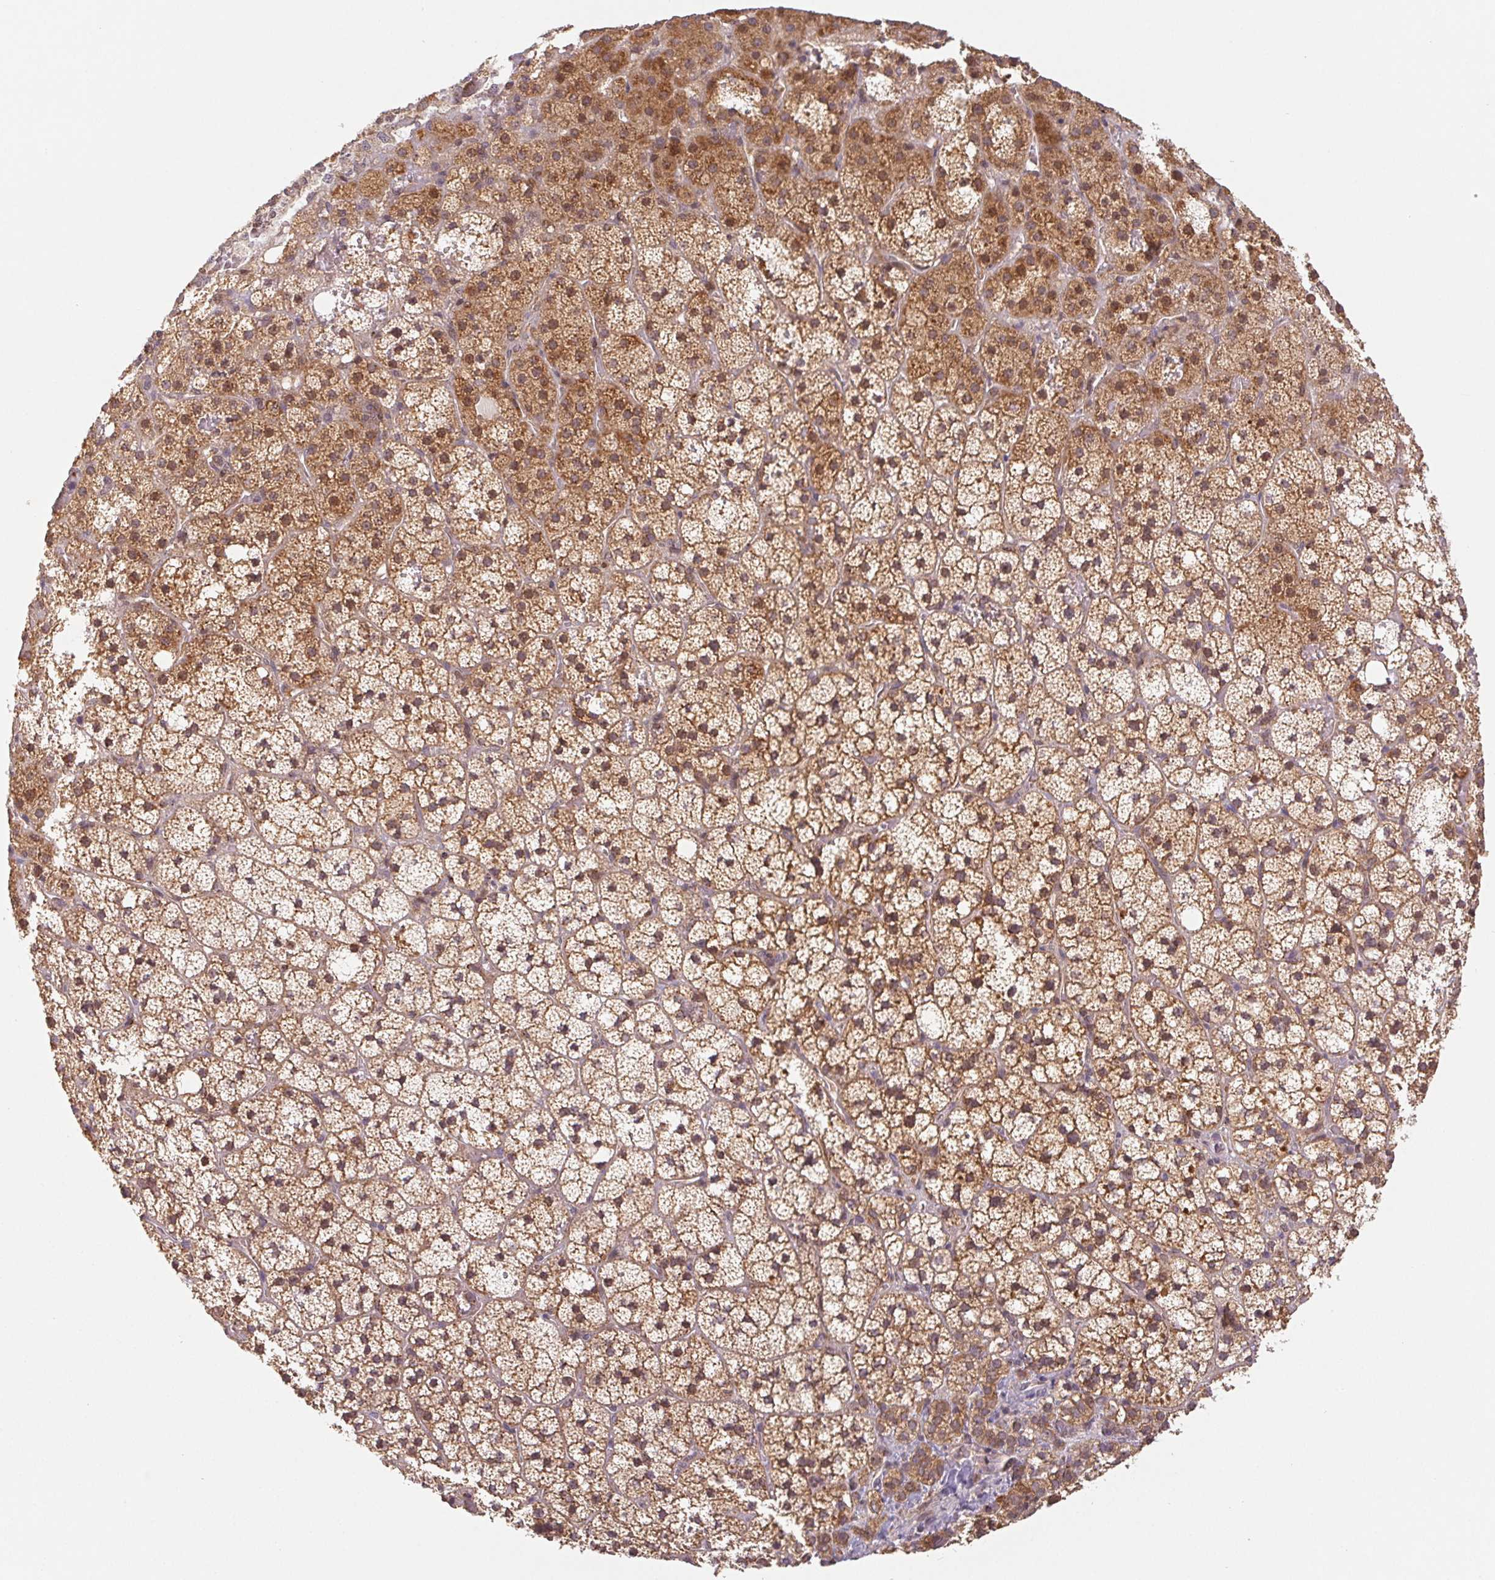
{"staining": {"intensity": "moderate", "quantity": ">75%", "location": "cytoplasmic/membranous"}, "tissue": "adrenal gland", "cell_type": "Glandular cells", "image_type": "normal", "snomed": [{"axis": "morphology", "description": "Normal tissue, NOS"}, {"axis": "topography", "description": "Adrenal gland"}], "caption": "DAB (3,3'-diaminobenzidine) immunohistochemical staining of unremarkable adrenal gland shows moderate cytoplasmic/membranous protein positivity in approximately >75% of glandular cells.", "gene": "MTHFD1L", "patient": {"sex": "male", "age": 53}}